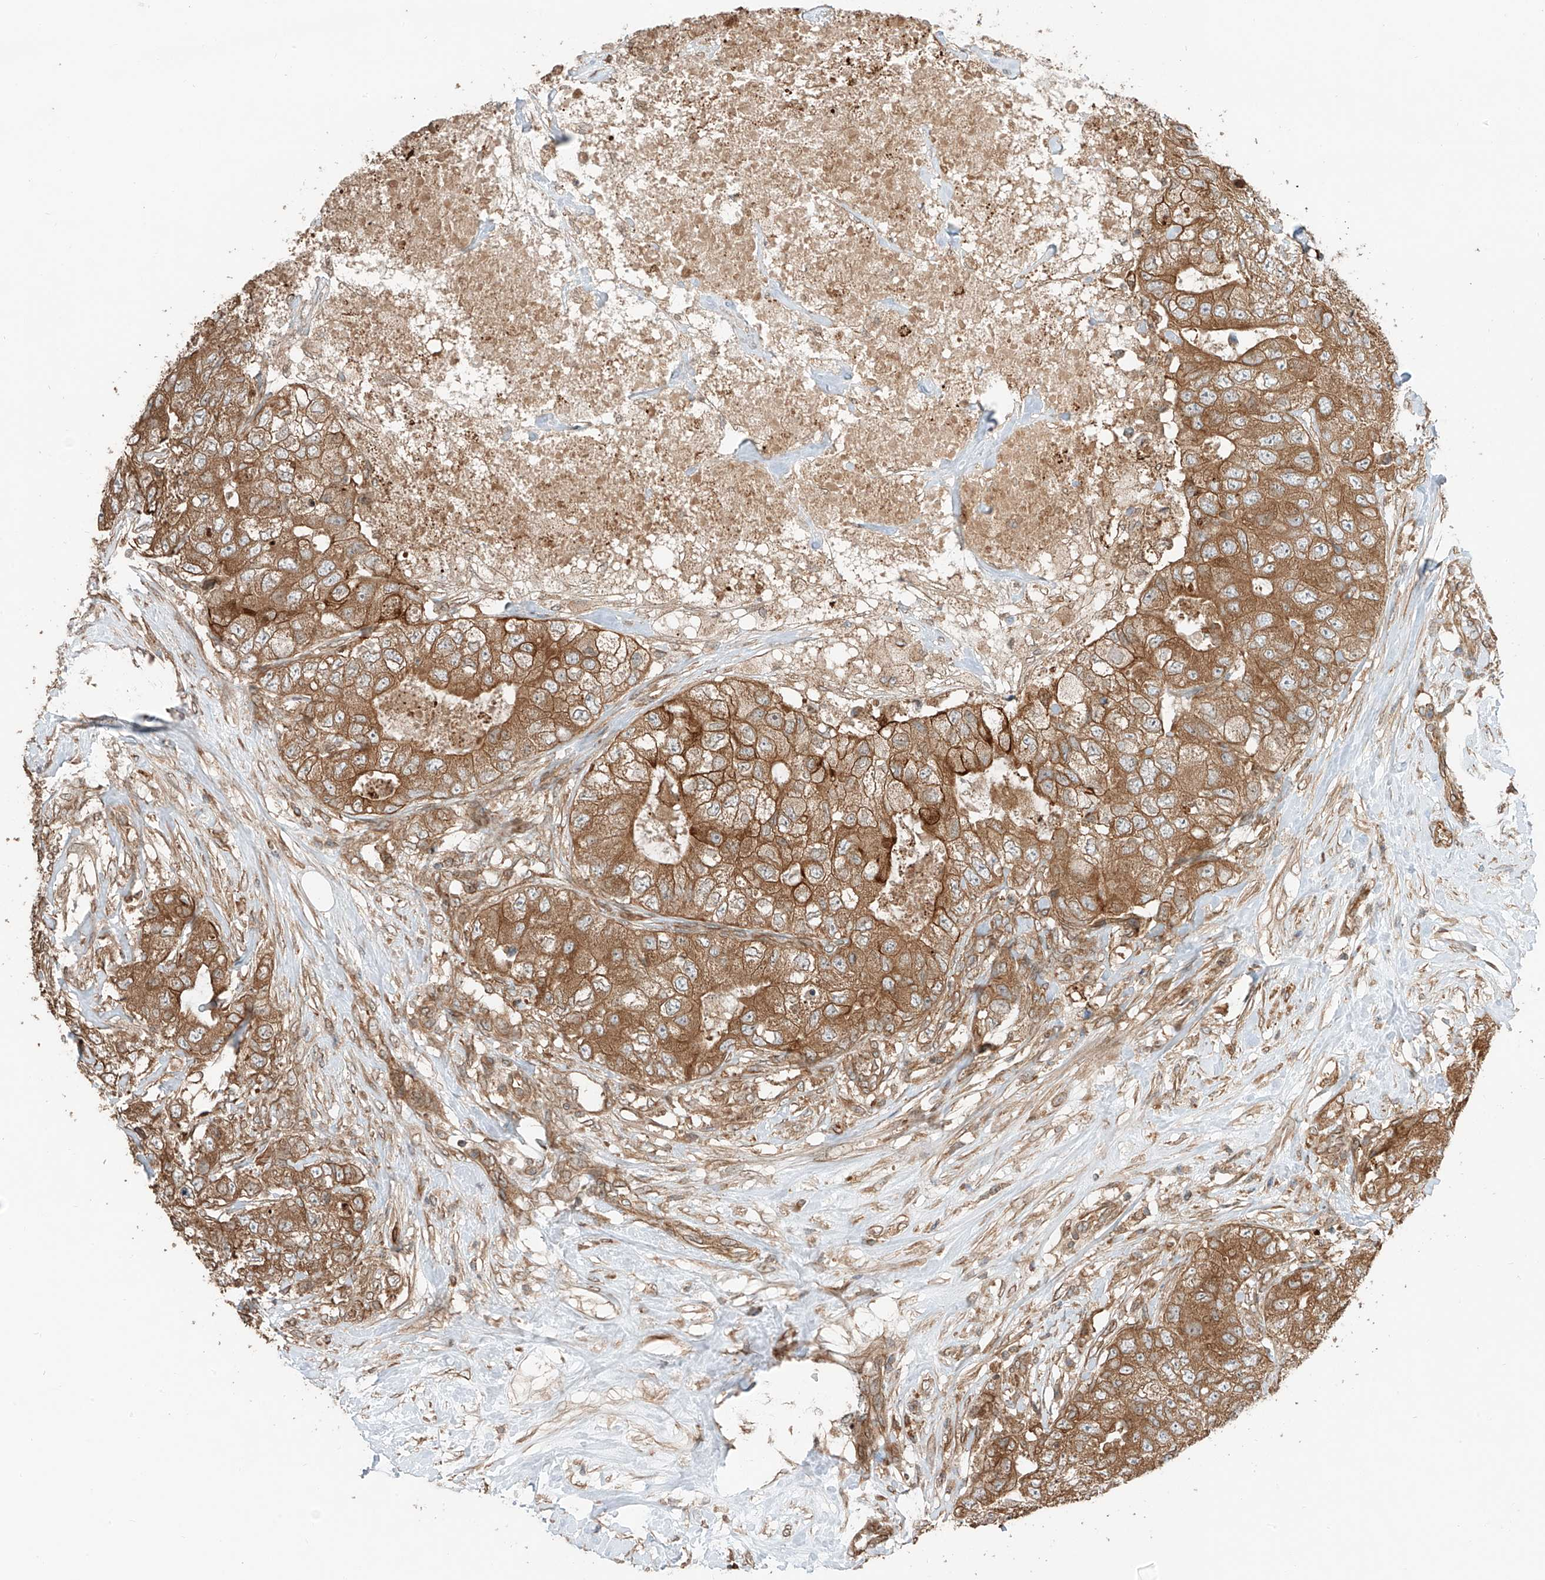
{"staining": {"intensity": "moderate", "quantity": ">75%", "location": "cytoplasmic/membranous"}, "tissue": "breast cancer", "cell_type": "Tumor cells", "image_type": "cancer", "snomed": [{"axis": "morphology", "description": "Duct carcinoma"}, {"axis": "topography", "description": "Breast"}], "caption": "Breast infiltrating ductal carcinoma stained with a protein marker shows moderate staining in tumor cells.", "gene": "CEP162", "patient": {"sex": "female", "age": 62}}